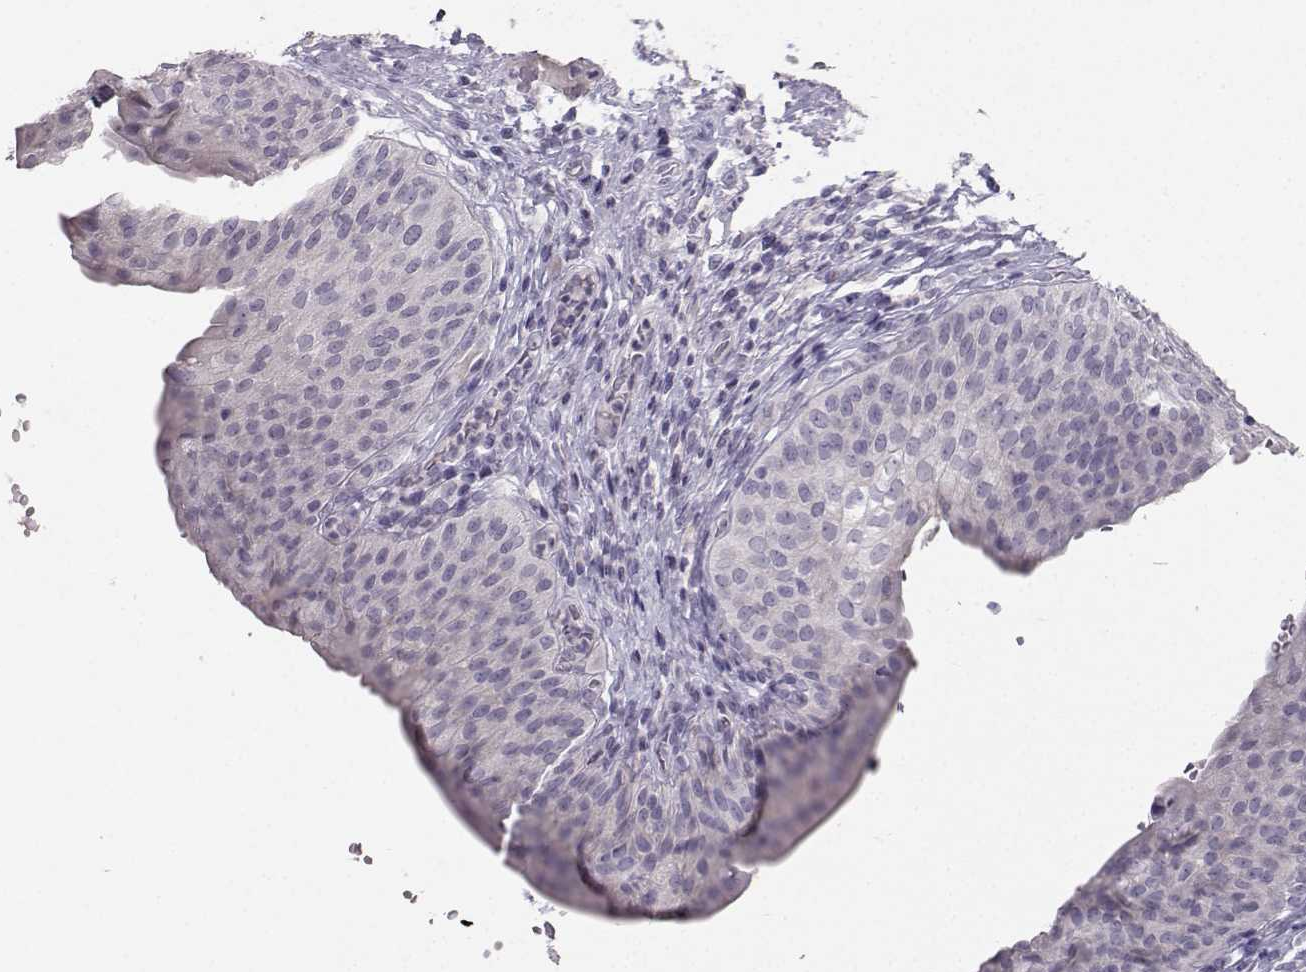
{"staining": {"intensity": "negative", "quantity": "none", "location": "none"}, "tissue": "urinary bladder", "cell_type": "Urothelial cells", "image_type": "normal", "snomed": [{"axis": "morphology", "description": "Normal tissue, NOS"}, {"axis": "topography", "description": "Urinary bladder"}], "caption": "Immunohistochemistry (IHC) image of unremarkable urinary bladder: human urinary bladder stained with DAB (3,3'-diaminobenzidine) demonstrates no significant protein positivity in urothelial cells.", "gene": "PKP2", "patient": {"sex": "male", "age": 66}}